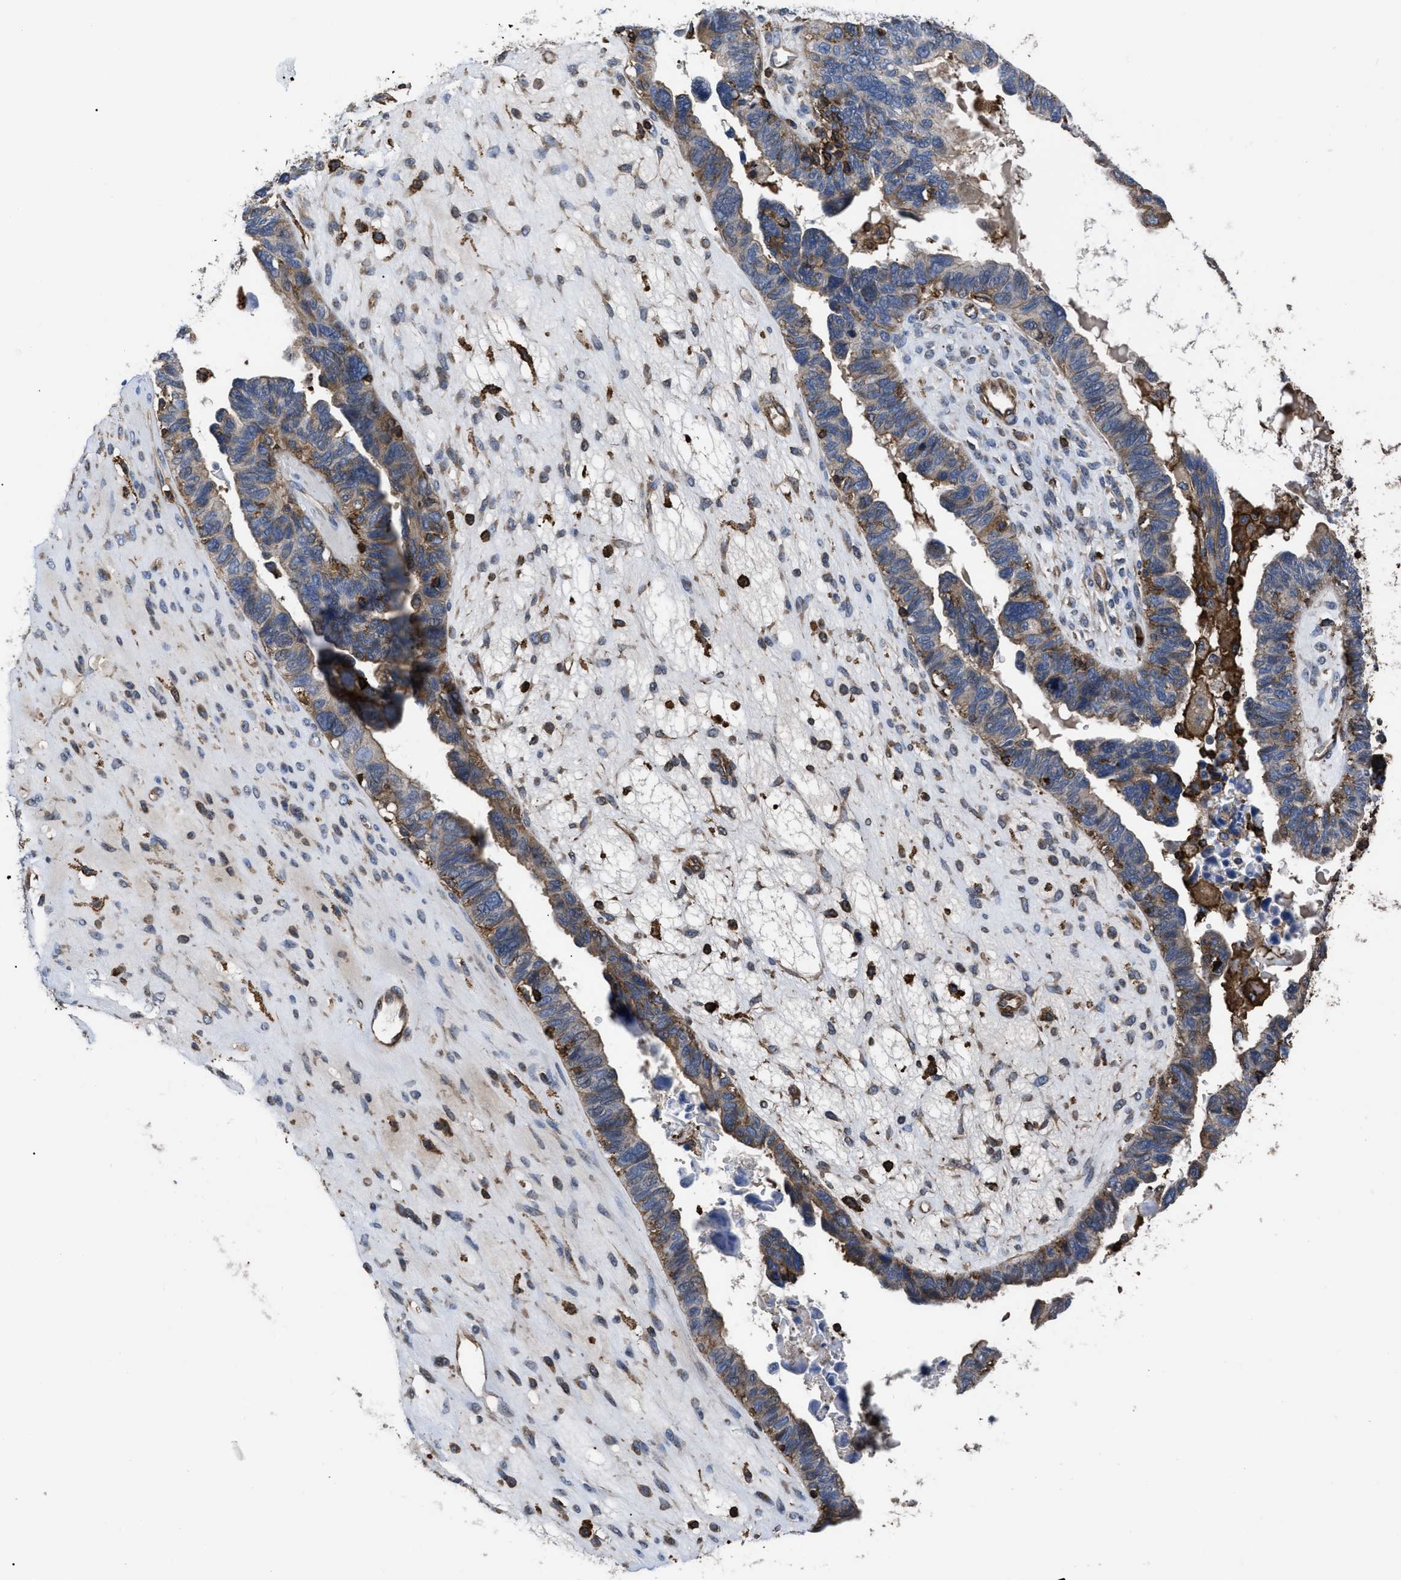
{"staining": {"intensity": "weak", "quantity": ">75%", "location": "cytoplasmic/membranous"}, "tissue": "ovarian cancer", "cell_type": "Tumor cells", "image_type": "cancer", "snomed": [{"axis": "morphology", "description": "Cystadenocarcinoma, serous, NOS"}, {"axis": "topography", "description": "Ovary"}], "caption": "An IHC histopathology image of tumor tissue is shown. Protein staining in brown highlights weak cytoplasmic/membranous positivity in ovarian serous cystadenocarcinoma within tumor cells.", "gene": "SCUBE2", "patient": {"sex": "female", "age": 79}}